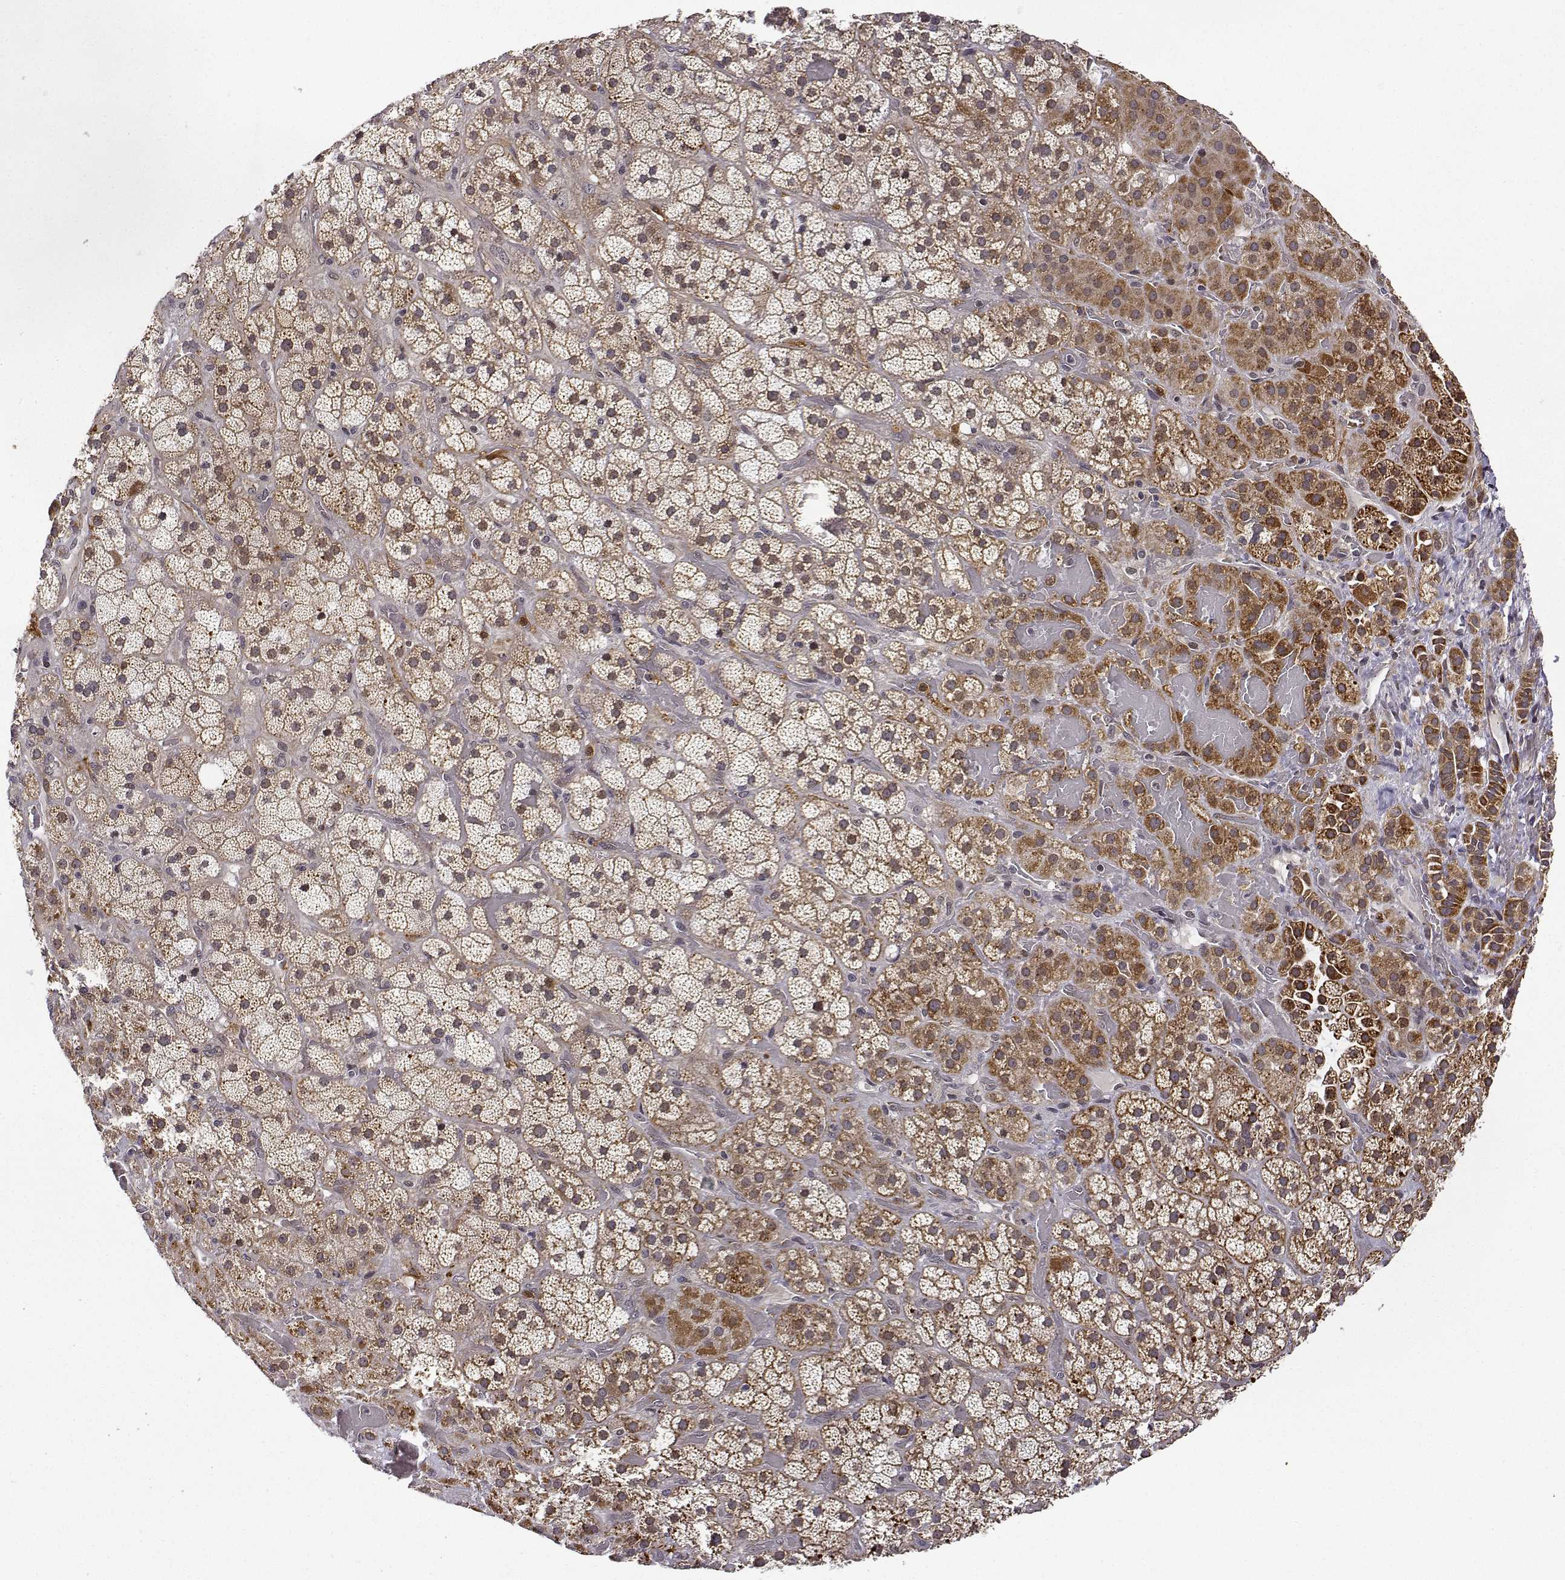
{"staining": {"intensity": "moderate", "quantity": ">75%", "location": "cytoplasmic/membranous"}, "tissue": "adrenal gland", "cell_type": "Glandular cells", "image_type": "normal", "snomed": [{"axis": "morphology", "description": "Normal tissue, NOS"}, {"axis": "topography", "description": "Adrenal gland"}], "caption": "A high-resolution histopathology image shows IHC staining of benign adrenal gland, which displays moderate cytoplasmic/membranous staining in approximately >75% of glandular cells. The protein is stained brown, and the nuclei are stained in blue (DAB IHC with brightfield microscopy, high magnification).", "gene": "PHGDH", "patient": {"sex": "male", "age": 57}}